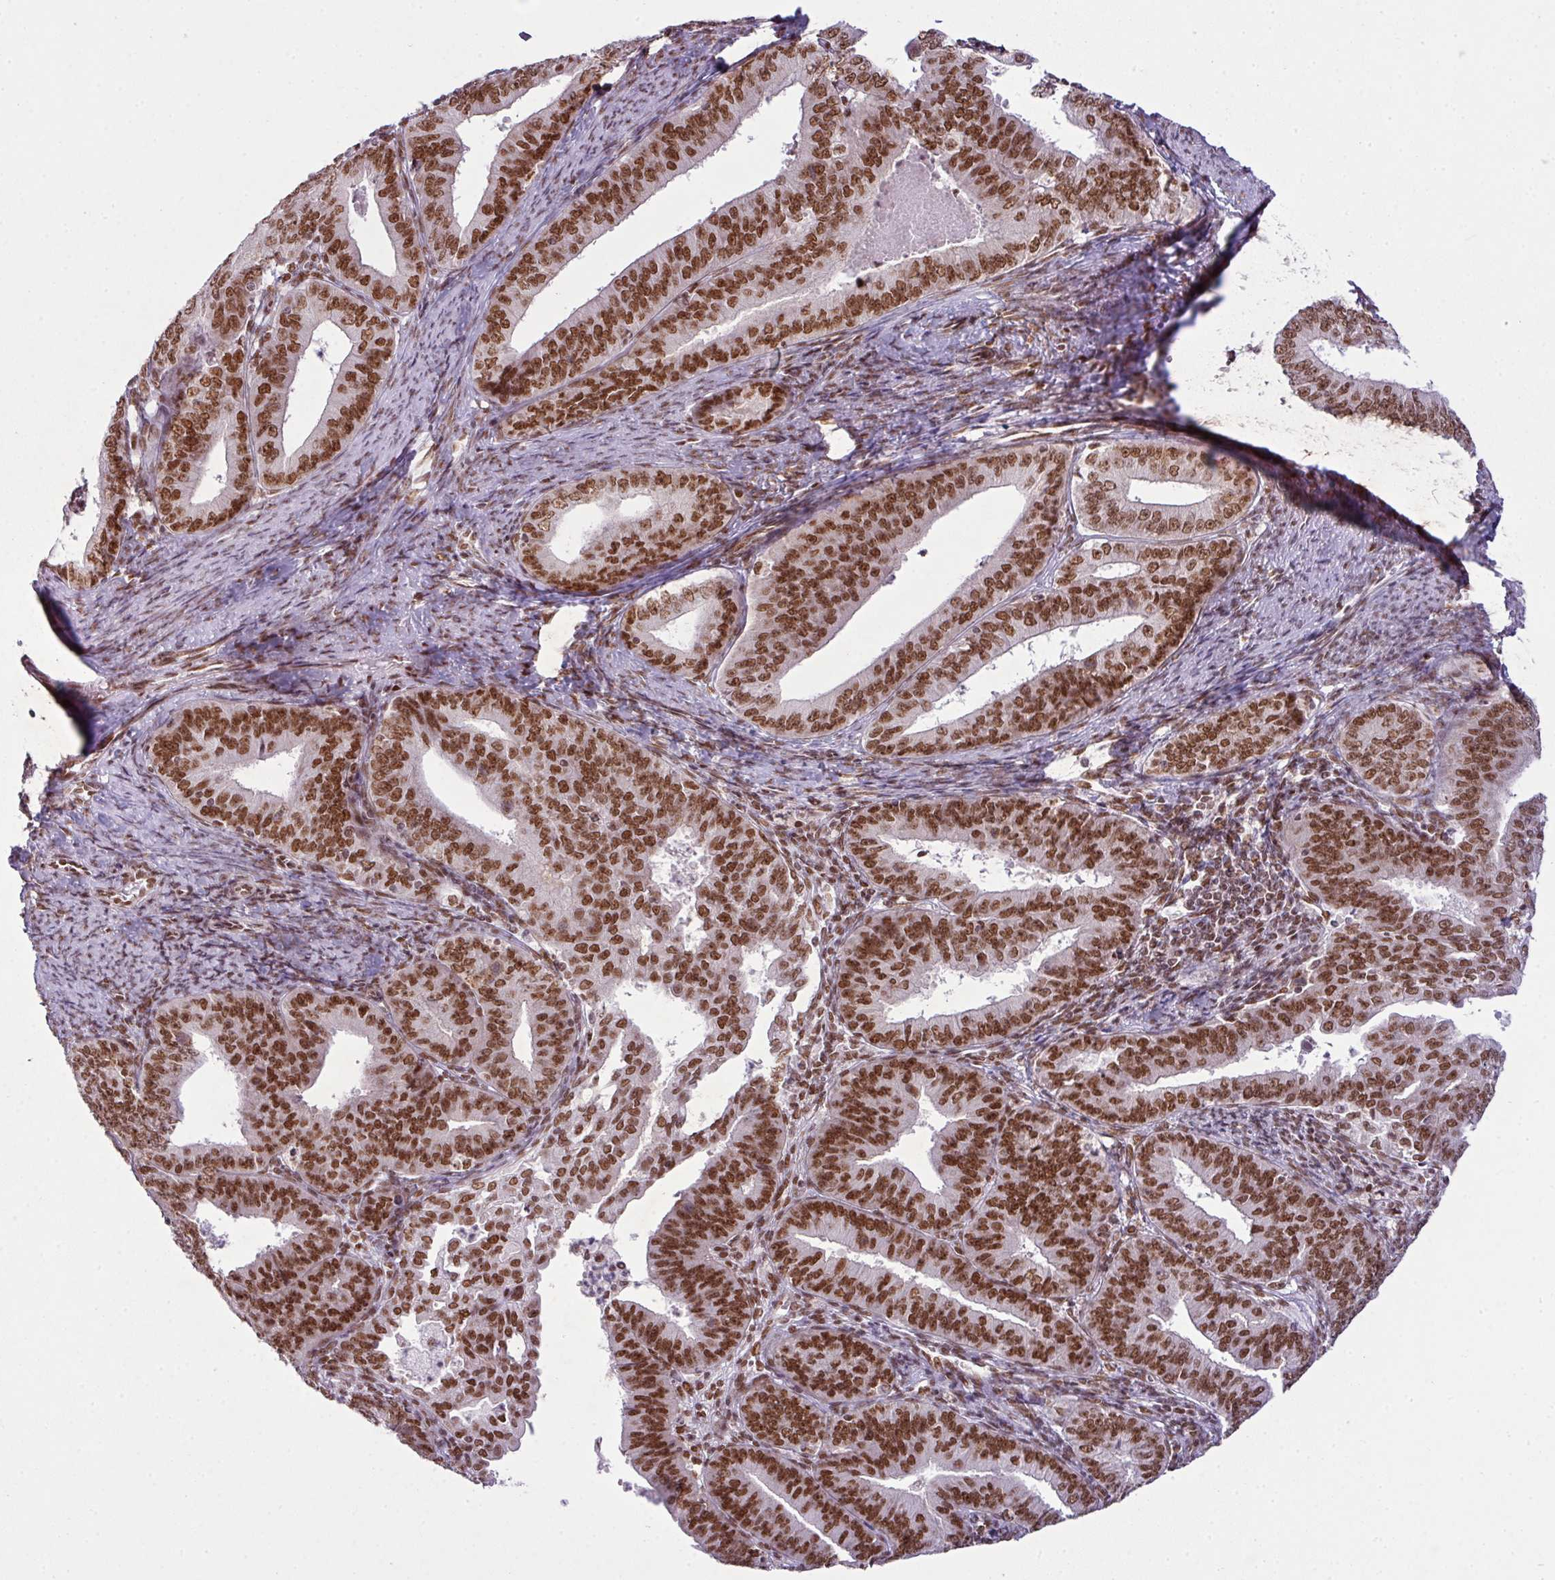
{"staining": {"intensity": "strong", "quantity": ">75%", "location": "nuclear"}, "tissue": "endometrial cancer", "cell_type": "Tumor cells", "image_type": "cancer", "snomed": [{"axis": "morphology", "description": "Adenocarcinoma, NOS"}, {"axis": "topography", "description": "Endometrium"}], "caption": "High-magnification brightfield microscopy of adenocarcinoma (endometrial) stained with DAB (3,3'-diaminobenzidine) (brown) and counterstained with hematoxylin (blue). tumor cells exhibit strong nuclear positivity is present in approximately>75% of cells. Nuclei are stained in blue.", "gene": "ARL6IP4", "patient": {"sex": "female", "age": 73}}